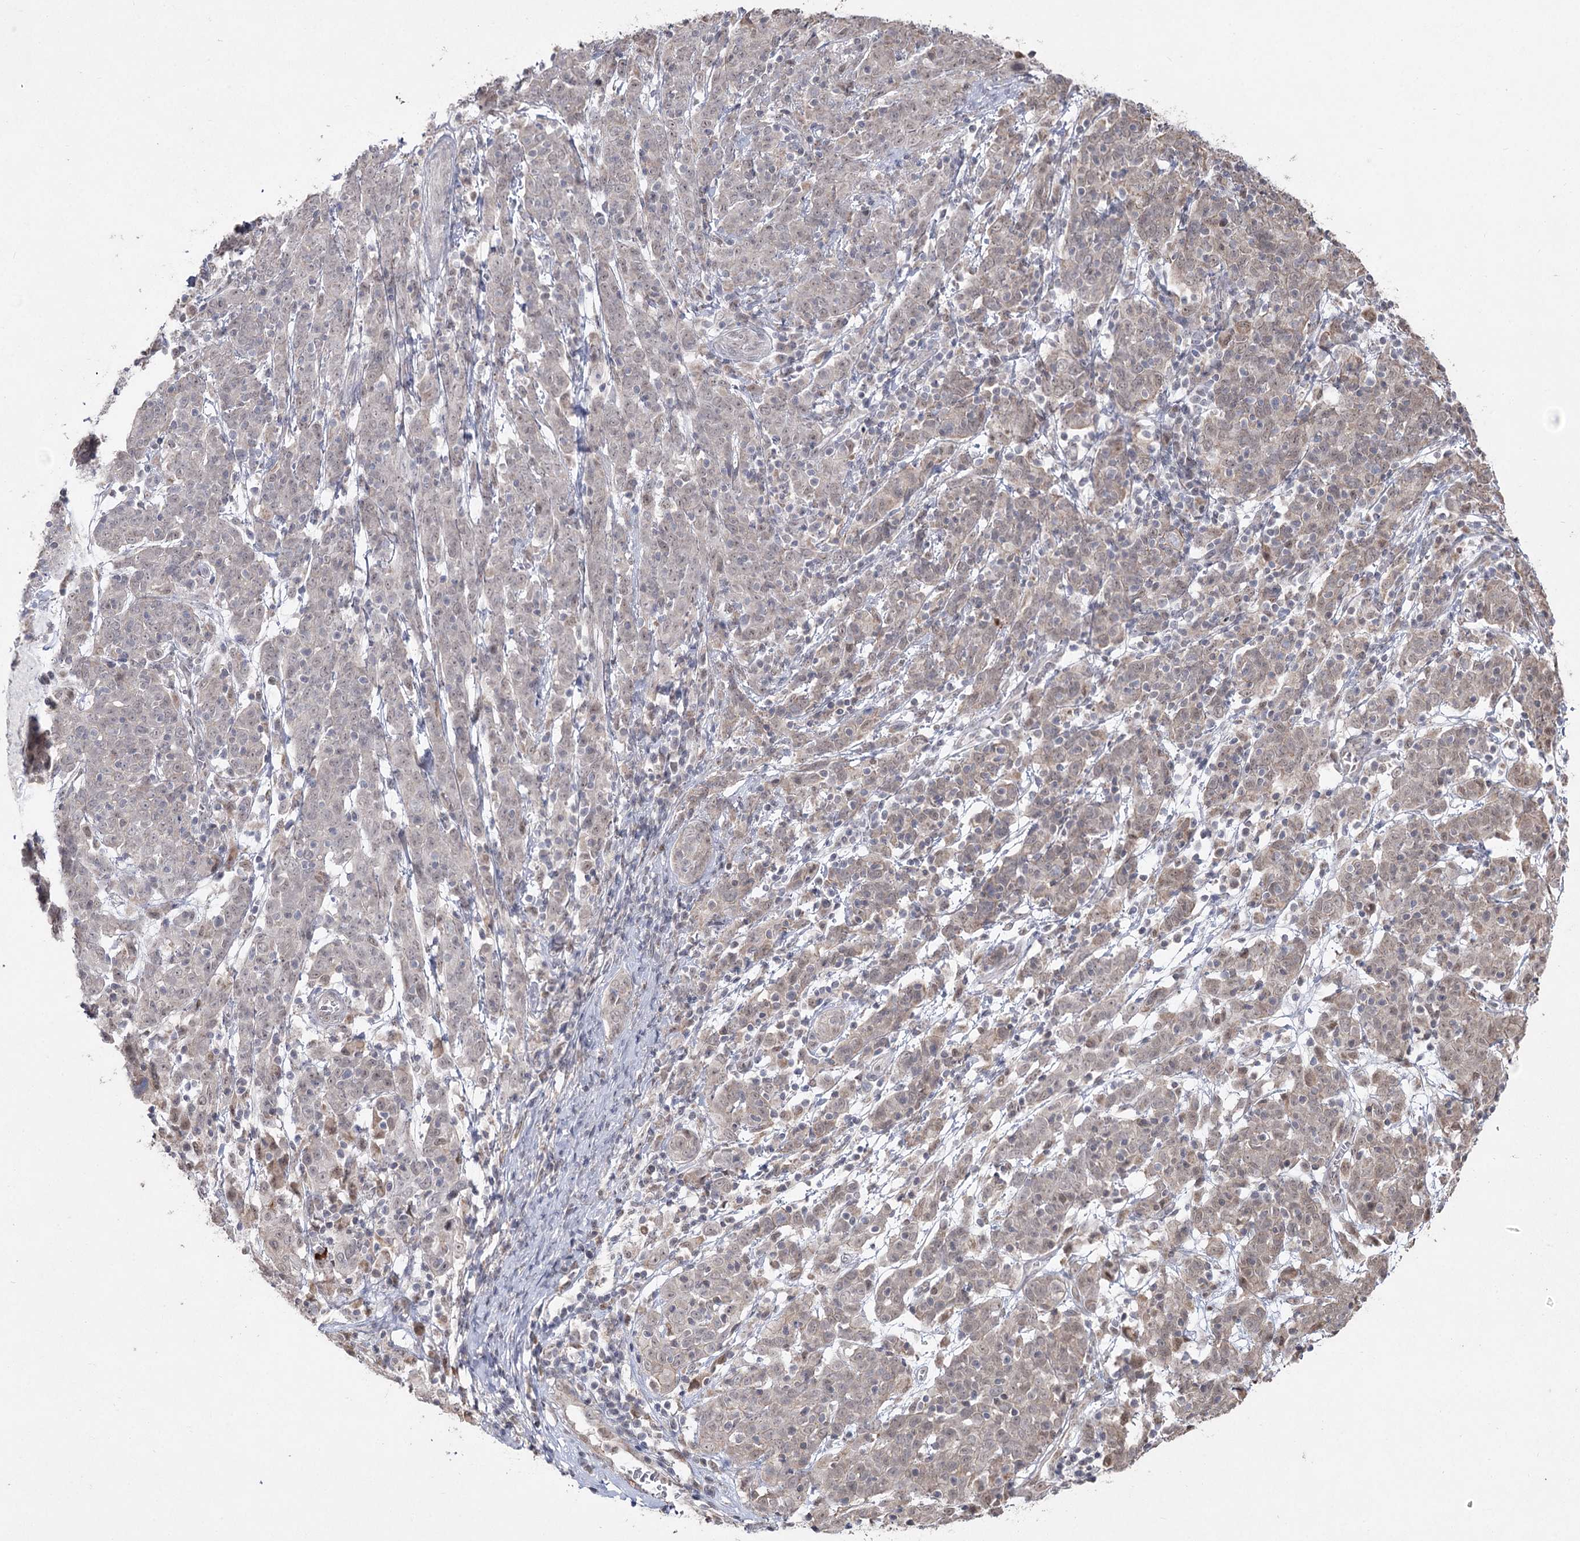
{"staining": {"intensity": "weak", "quantity": "<25%", "location": "cytoplasmic/membranous"}, "tissue": "cervical cancer", "cell_type": "Tumor cells", "image_type": "cancer", "snomed": [{"axis": "morphology", "description": "Squamous cell carcinoma, NOS"}, {"axis": "topography", "description": "Cervix"}], "caption": "Tumor cells are negative for protein expression in human cervical cancer (squamous cell carcinoma).", "gene": "RUFY4", "patient": {"sex": "female", "age": 67}}